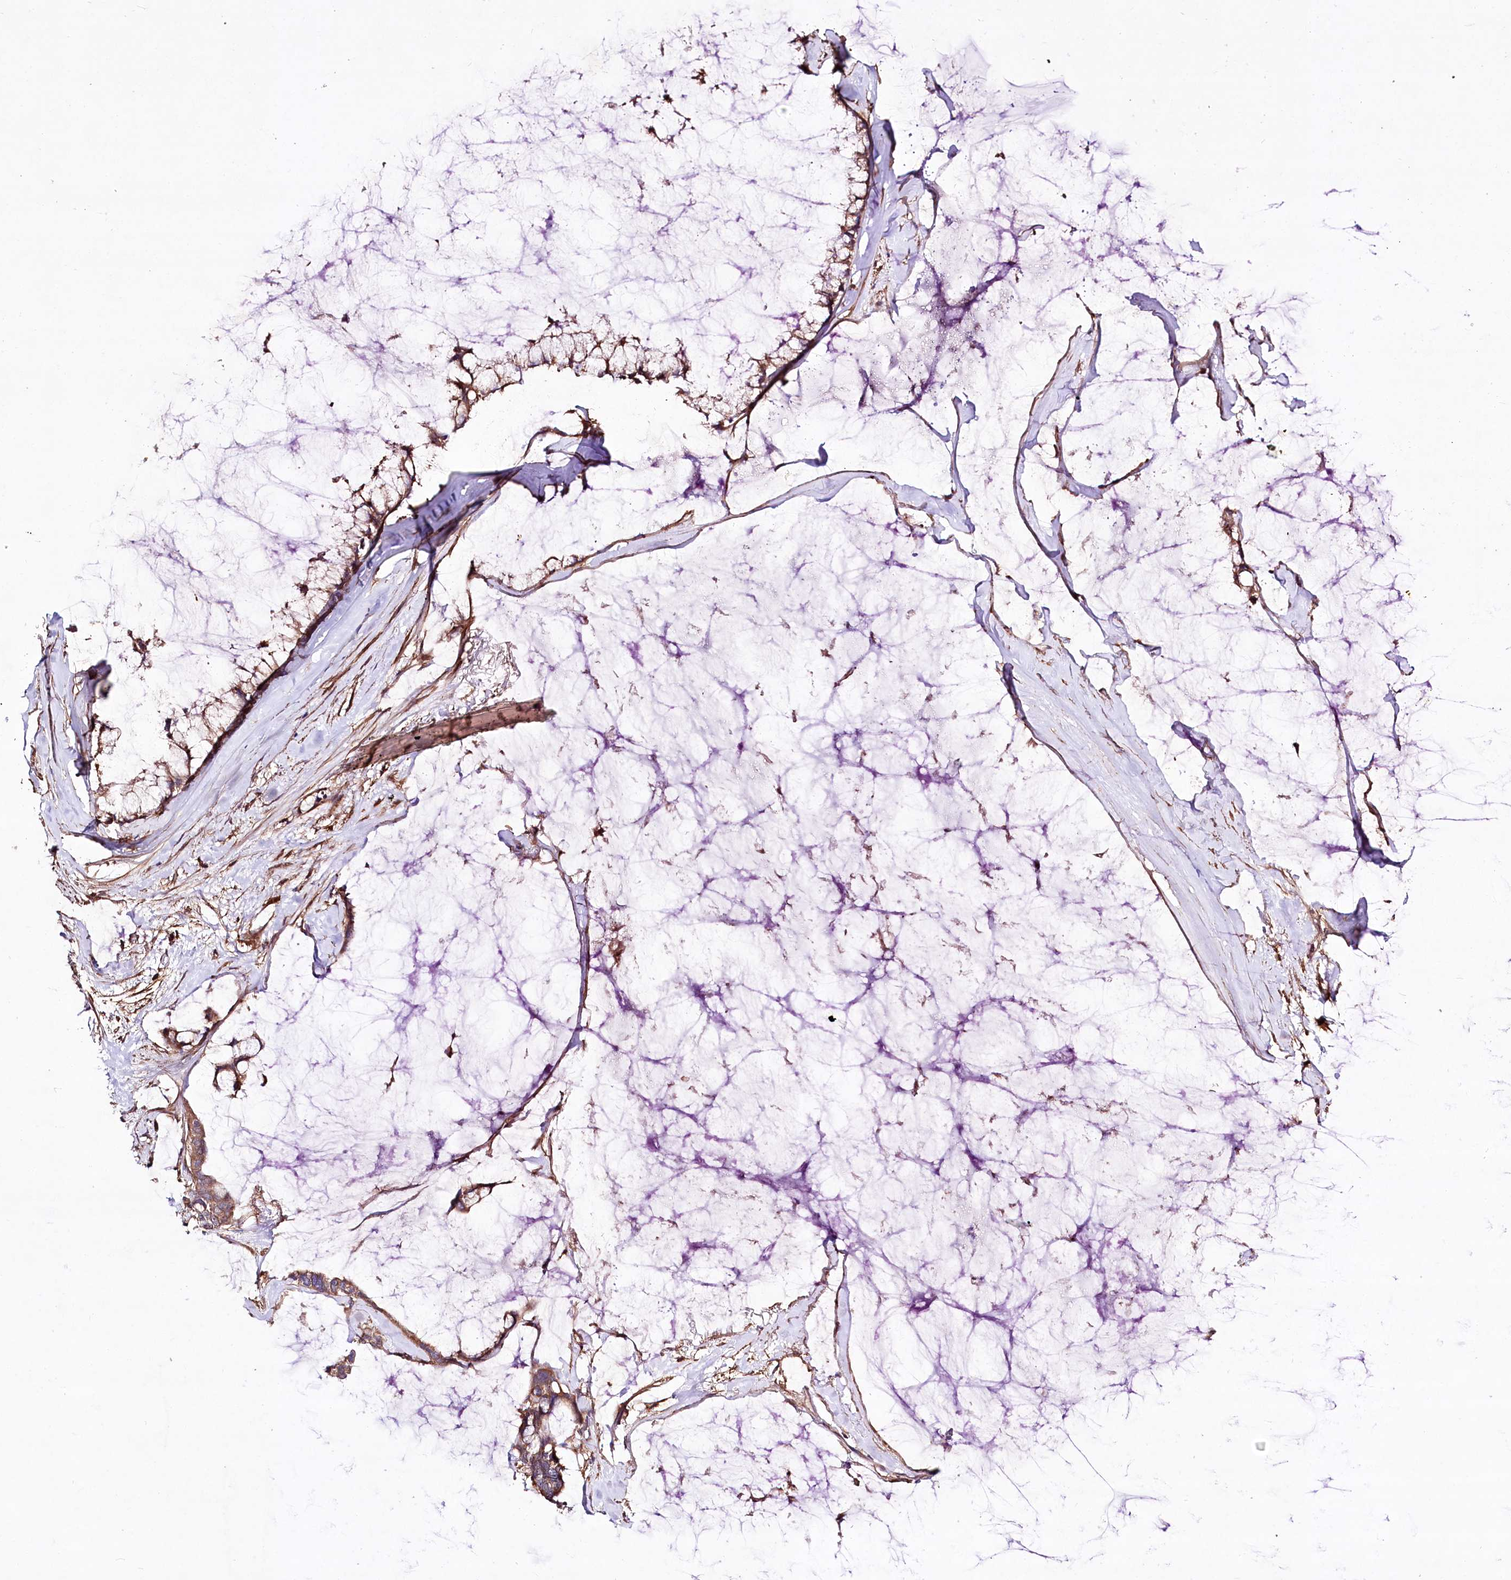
{"staining": {"intensity": "moderate", "quantity": ">75%", "location": "cytoplasmic/membranous"}, "tissue": "ovarian cancer", "cell_type": "Tumor cells", "image_type": "cancer", "snomed": [{"axis": "morphology", "description": "Cystadenocarcinoma, mucinous, NOS"}, {"axis": "topography", "description": "Ovary"}], "caption": "This histopathology image demonstrates mucinous cystadenocarcinoma (ovarian) stained with immunohistochemistry to label a protein in brown. The cytoplasmic/membranous of tumor cells show moderate positivity for the protein. Nuclei are counter-stained blue.", "gene": "WWC1", "patient": {"sex": "female", "age": 39}}